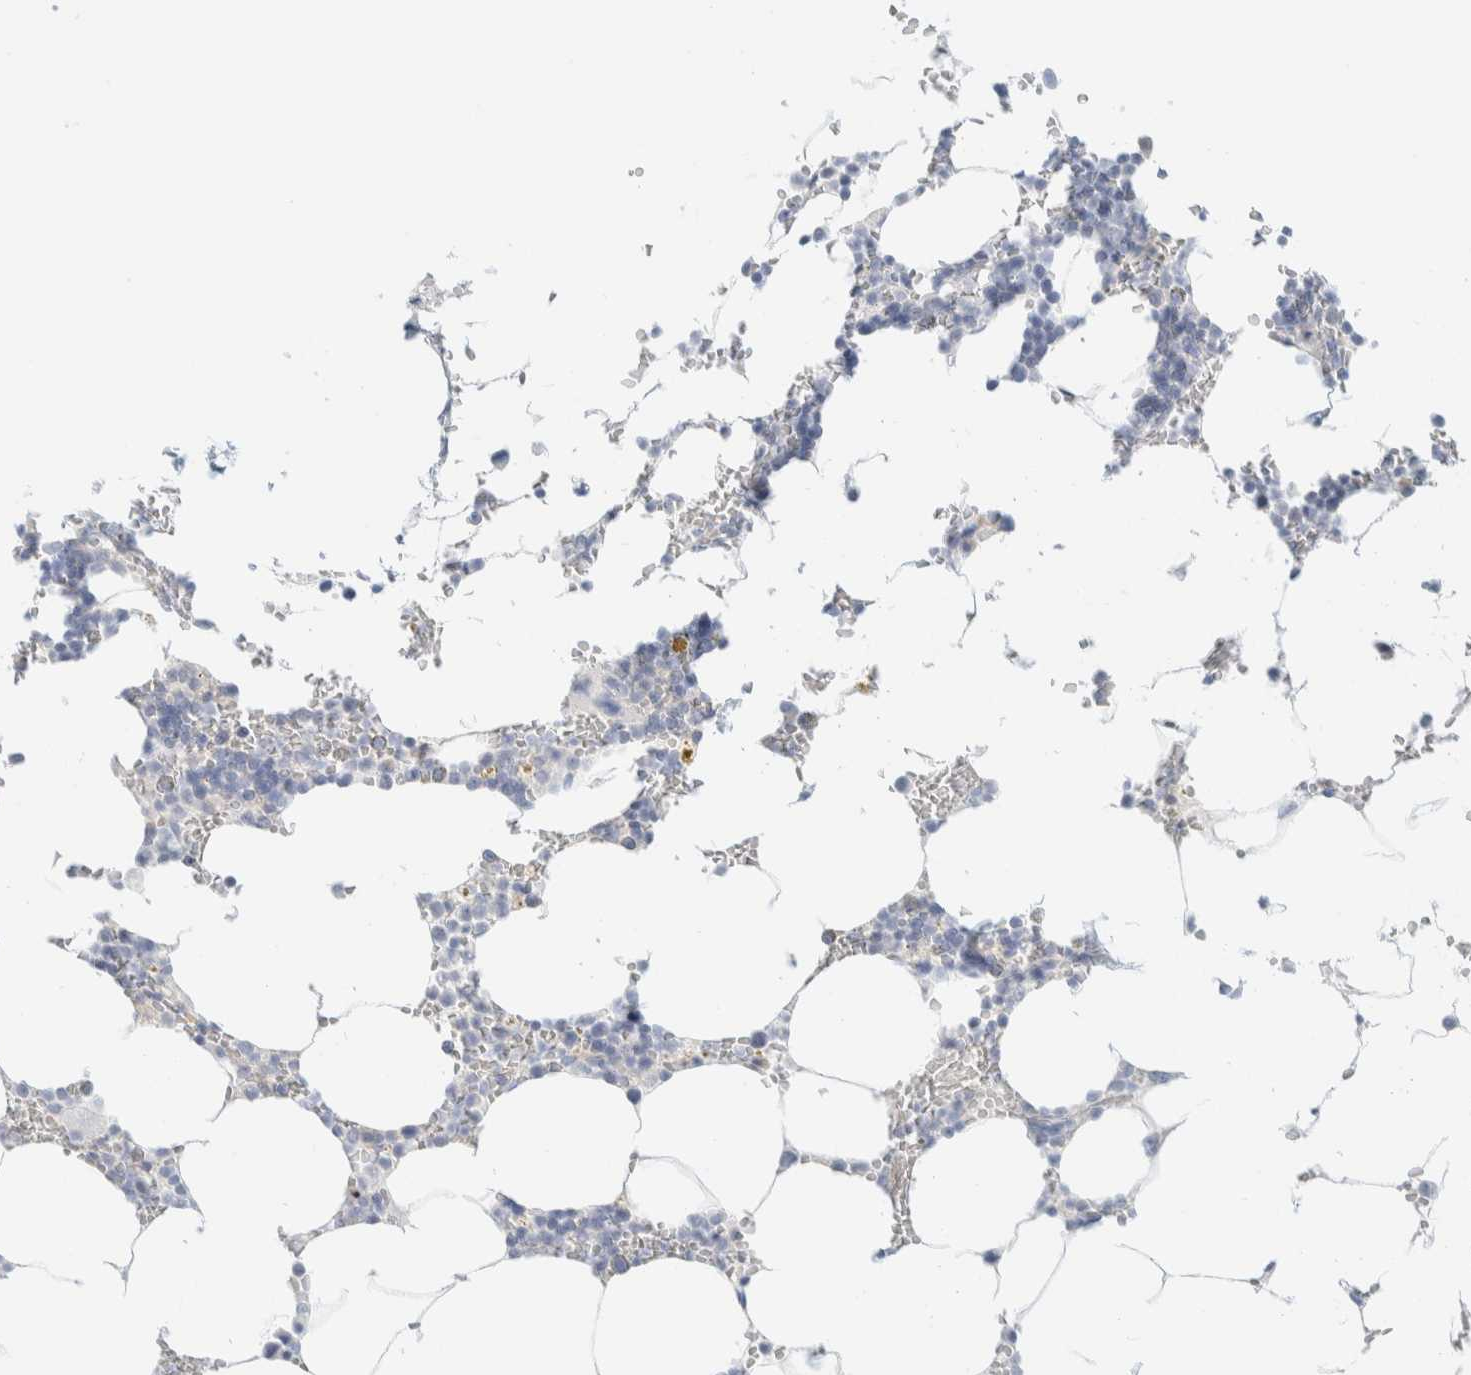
{"staining": {"intensity": "negative", "quantity": "none", "location": "none"}, "tissue": "bone marrow", "cell_type": "Hematopoietic cells", "image_type": "normal", "snomed": [{"axis": "morphology", "description": "Normal tissue, NOS"}, {"axis": "topography", "description": "Bone marrow"}], "caption": "Immunohistochemistry of normal bone marrow displays no expression in hematopoietic cells.", "gene": "ATCAY", "patient": {"sex": "male", "age": 70}}